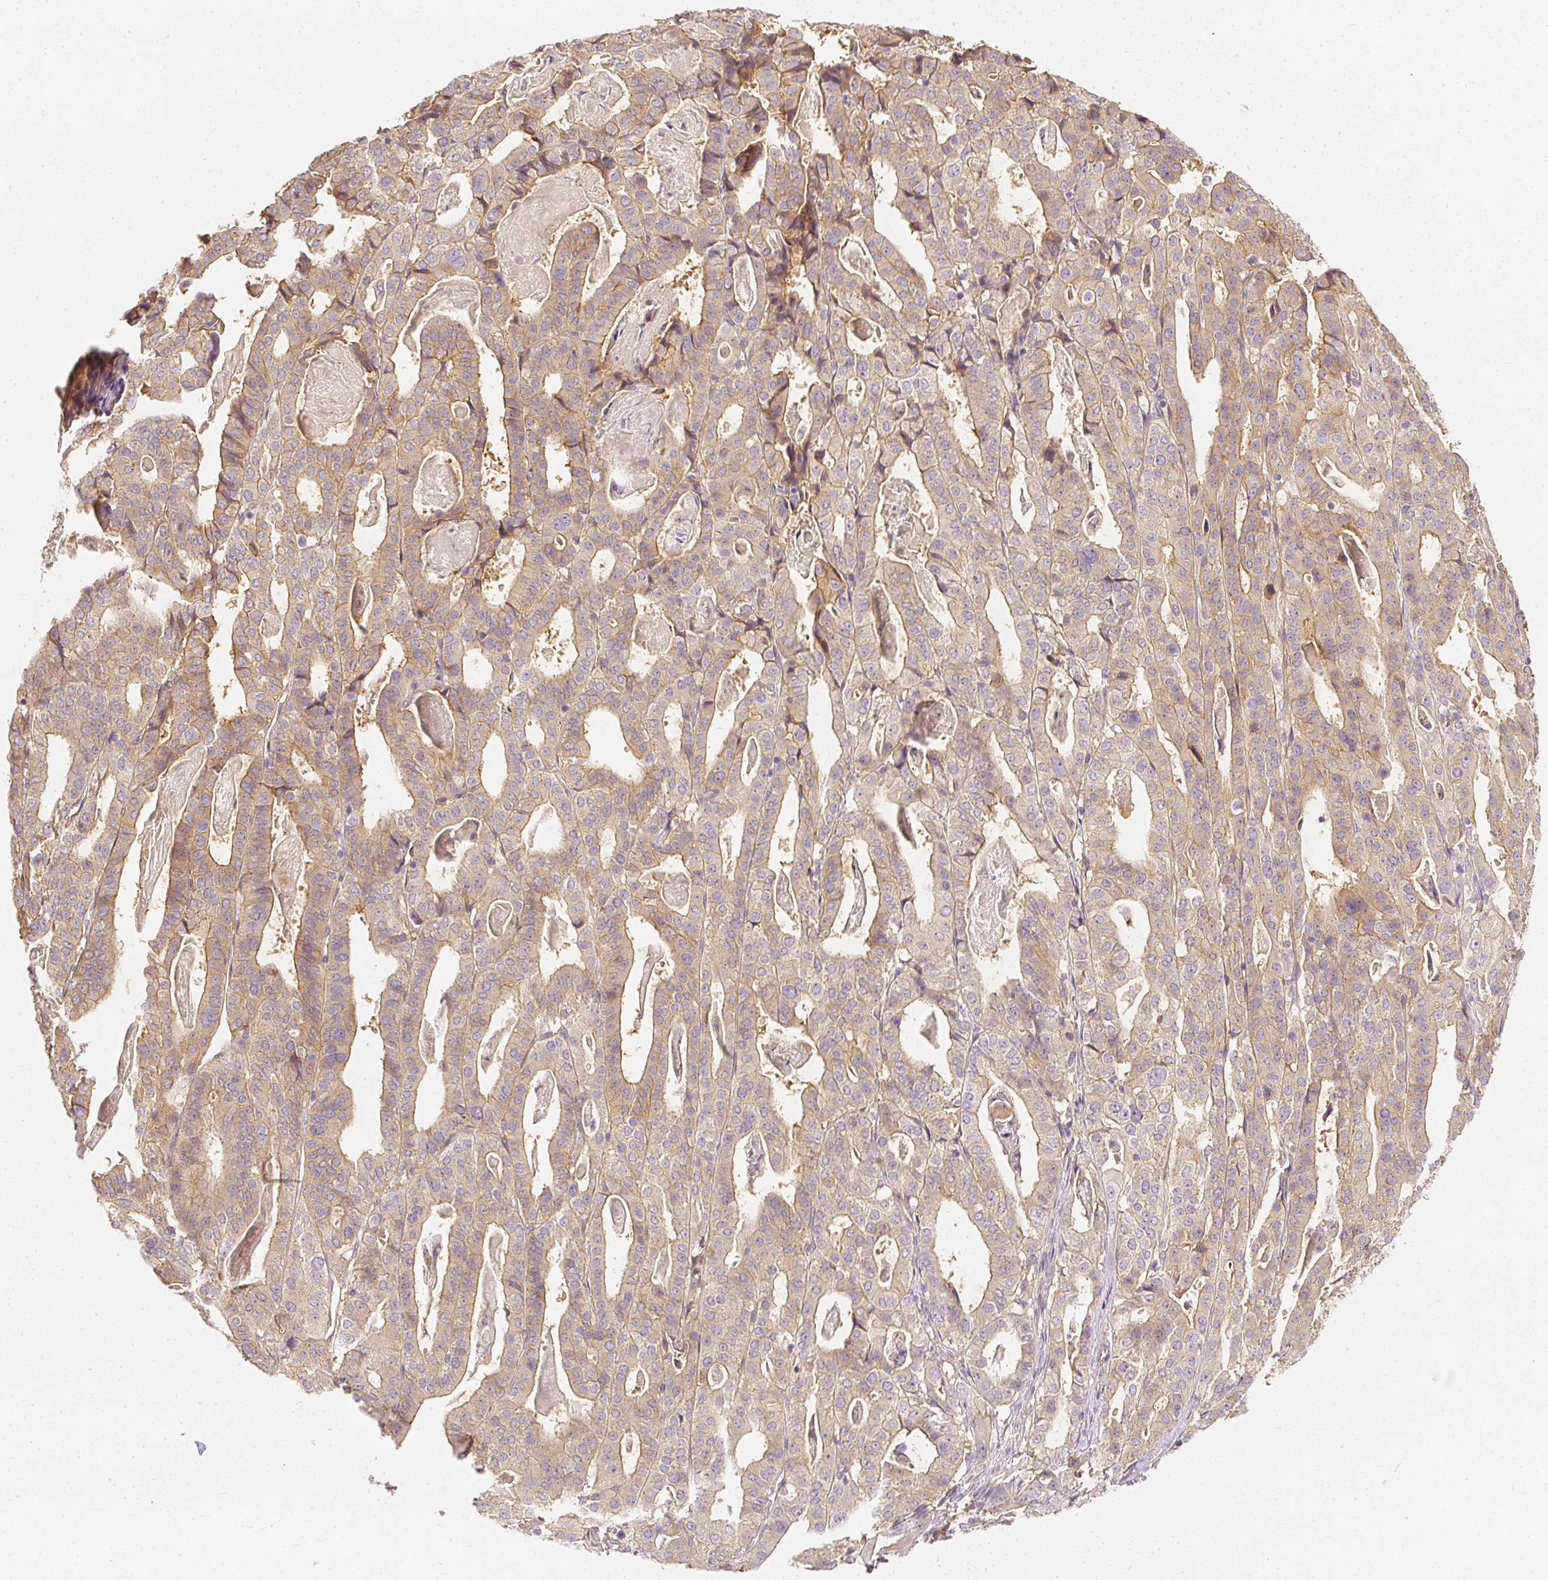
{"staining": {"intensity": "moderate", "quantity": "25%-75%", "location": "cytoplasmic/membranous"}, "tissue": "stomach cancer", "cell_type": "Tumor cells", "image_type": "cancer", "snomed": [{"axis": "morphology", "description": "Adenocarcinoma, NOS"}, {"axis": "topography", "description": "Stomach"}], "caption": "Adenocarcinoma (stomach) was stained to show a protein in brown. There is medium levels of moderate cytoplasmic/membranous expression in approximately 25%-75% of tumor cells.", "gene": "GNAQ", "patient": {"sex": "male", "age": 48}}